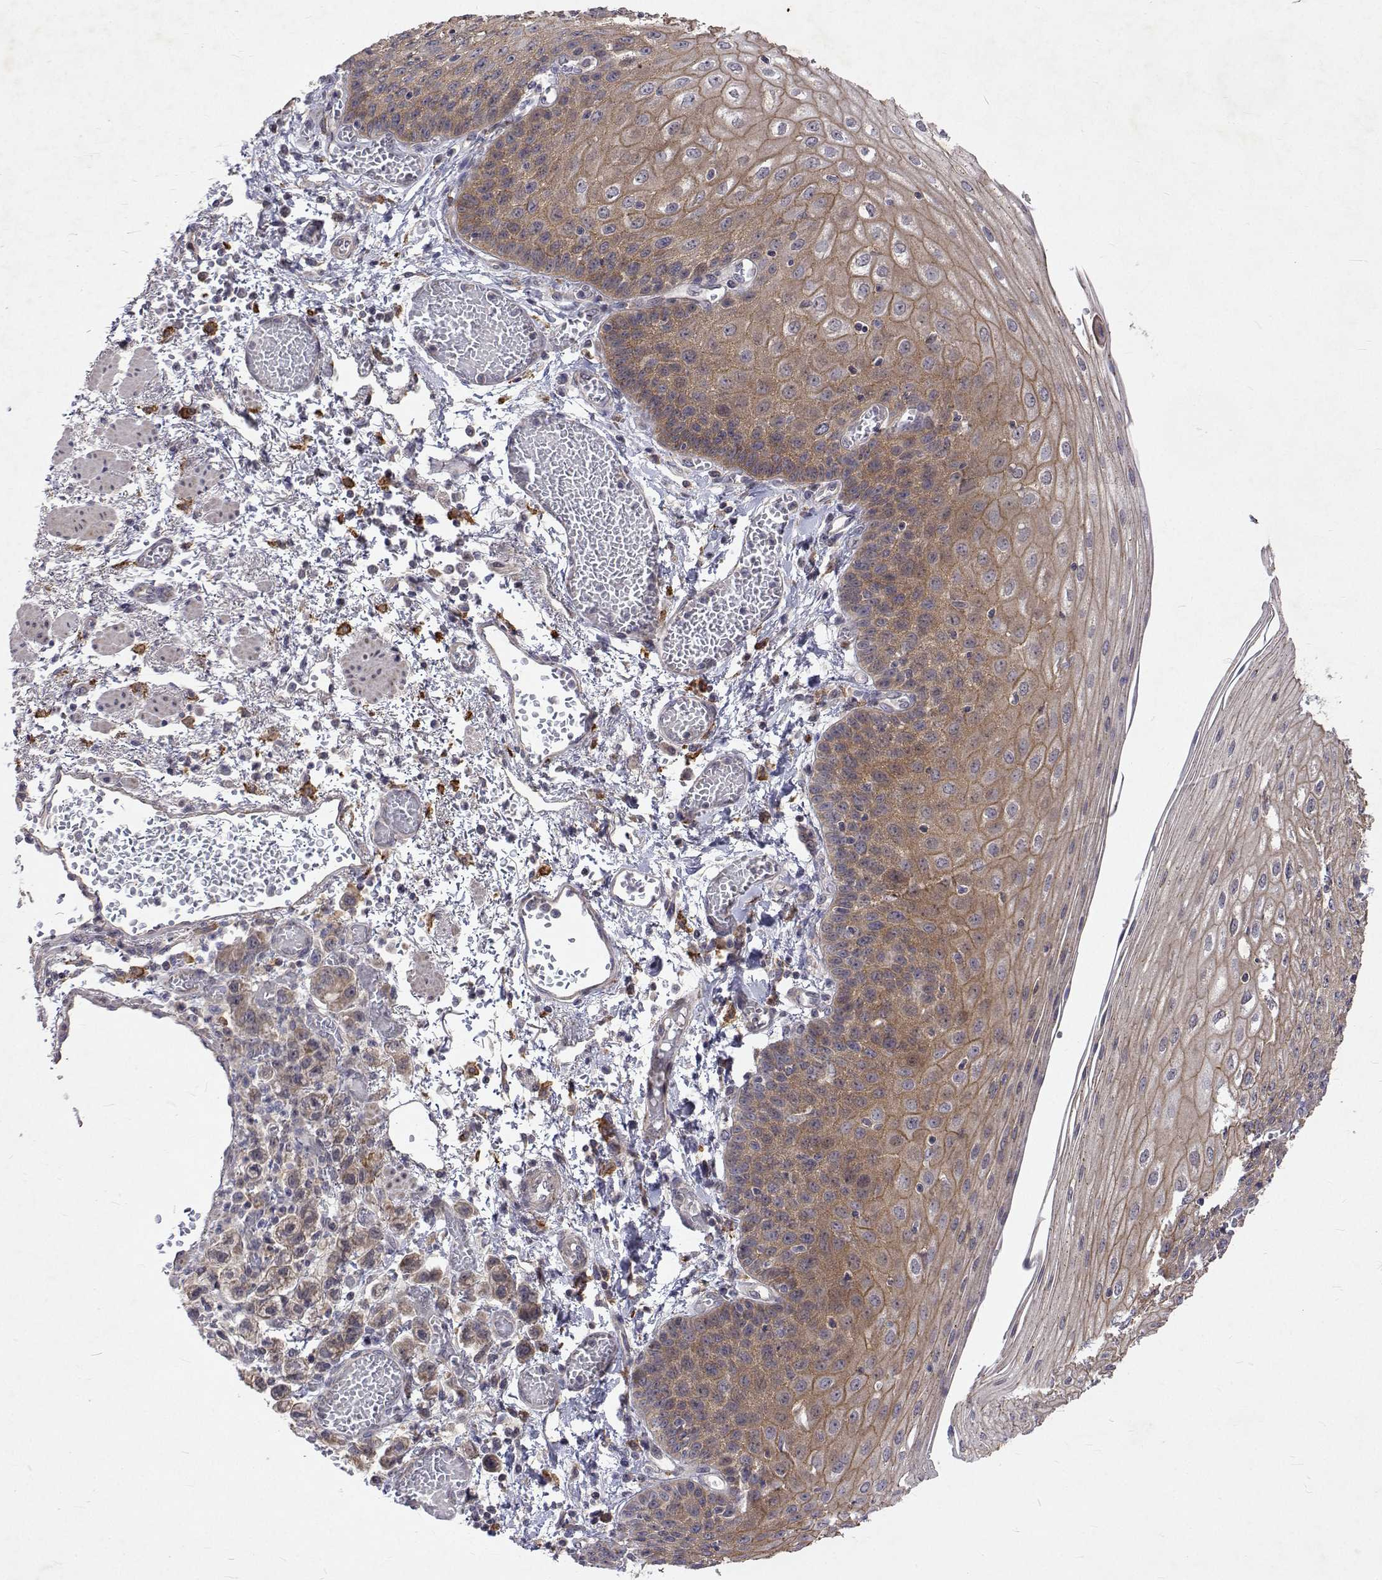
{"staining": {"intensity": "moderate", "quantity": "25%-75%", "location": "cytoplasmic/membranous"}, "tissue": "esophagus", "cell_type": "Squamous epithelial cells", "image_type": "normal", "snomed": [{"axis": "morphology", "description": "Normal tissue, NOS"}, {"axis": "morphology", "description": "Adenocarcinoma, NOS"}, {"axis": "topography", "description": "Esophagus"}], "caption": "The micrograph displays immunohistochemical staining of benign esophagus. There is moderate cytoplasmic/membranous expression is appreciated in about 25%-75% of squamous epithelial cells.", "gene": "ALKBH8", "patient": {"sex": "male", "age": 81}}